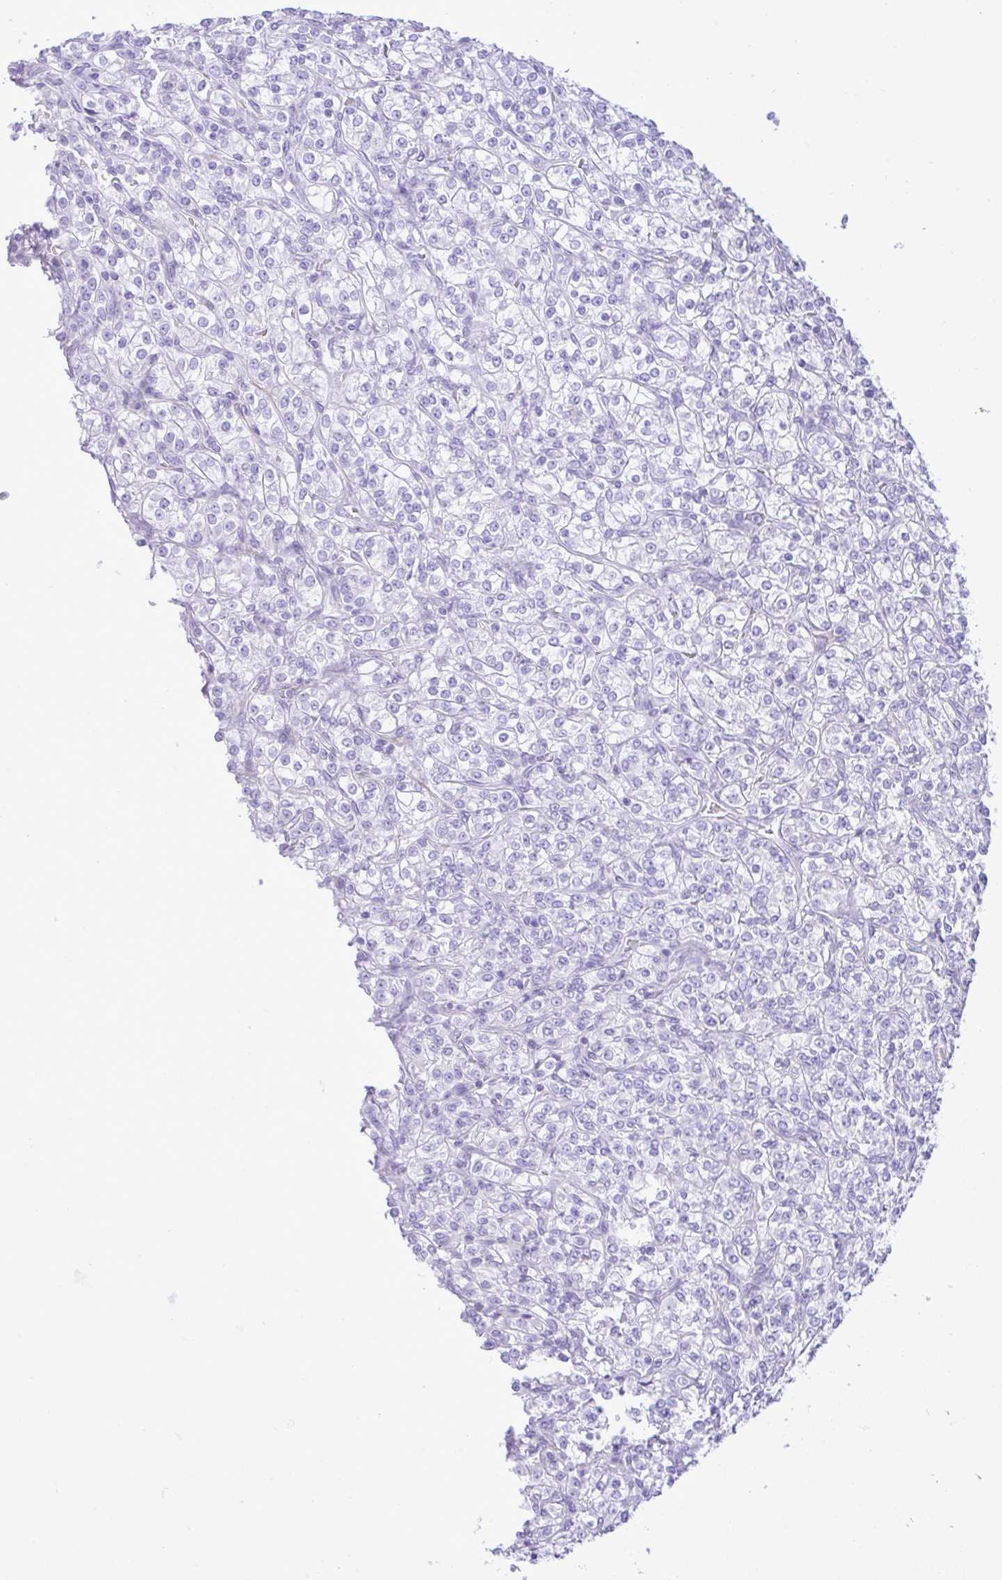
{"staining": {"intensity": "negative", "quantity": "none", "location": "none"}, "tissue": "renal cancer", "cell_type": "Tumor cells", "image_type": "cancer", "snomed": [{"axis": "morphology", "description": "Adenocarcinoma, NOS"}, {"axis": "topography", "description": "Kidney"}], "caption": "An image of adenocarcinoma (renal) stained for a protein exhibits no brown staining in tumor cells. The staining was performed using DAB (3,3'-diaminobenzidine) to visualize the protein expression in brown, while the nuclei were stained in blue with hematoxylin (Magnification: 20x).", "gene": "ZNF101", "patient": {"sex": "male", "age": 77}}